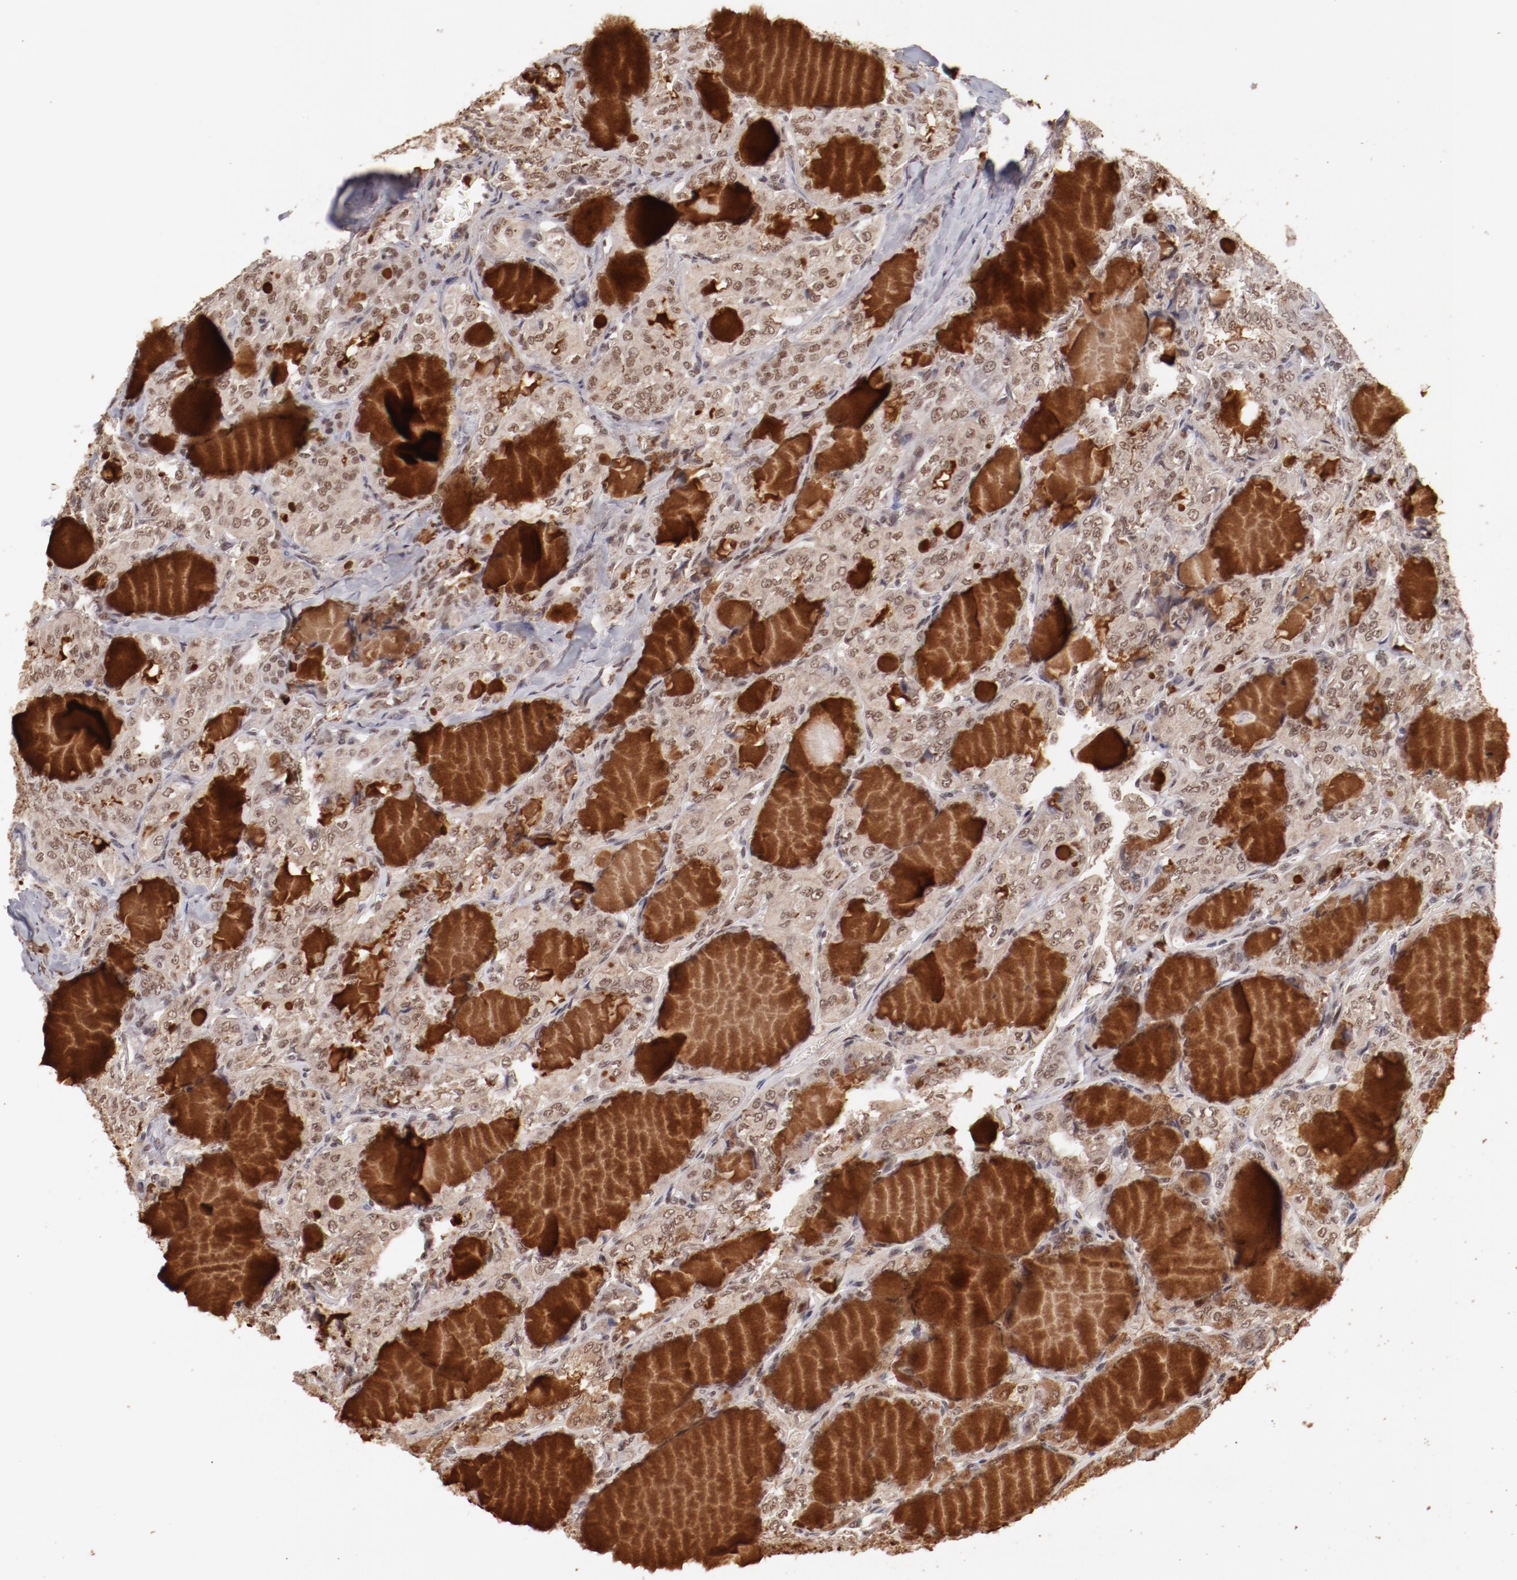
{"staining": {"intensity": "moderate", "quantity": ">75%", "location": "cytoplasmic/membranous,nuclear"}, "tissue": "thyroid cancer", "cell_type": "Tumor cells", "image_type": "cancer", "snomed": [{"axis": "morphology", "description": "Papillary adenocarcinoma, NOS"}, {"axis": "topography", "description": "Thyroid gland"}], "caption": "Brown immunohistochemical staining in thyroid cancer demonstrates moderate cytoplasmic/membranous and nuclear staining in approximately >75% of tumor cells.", "gene": "CLOCK", "patient": {"sex": "male", "age": 20}}